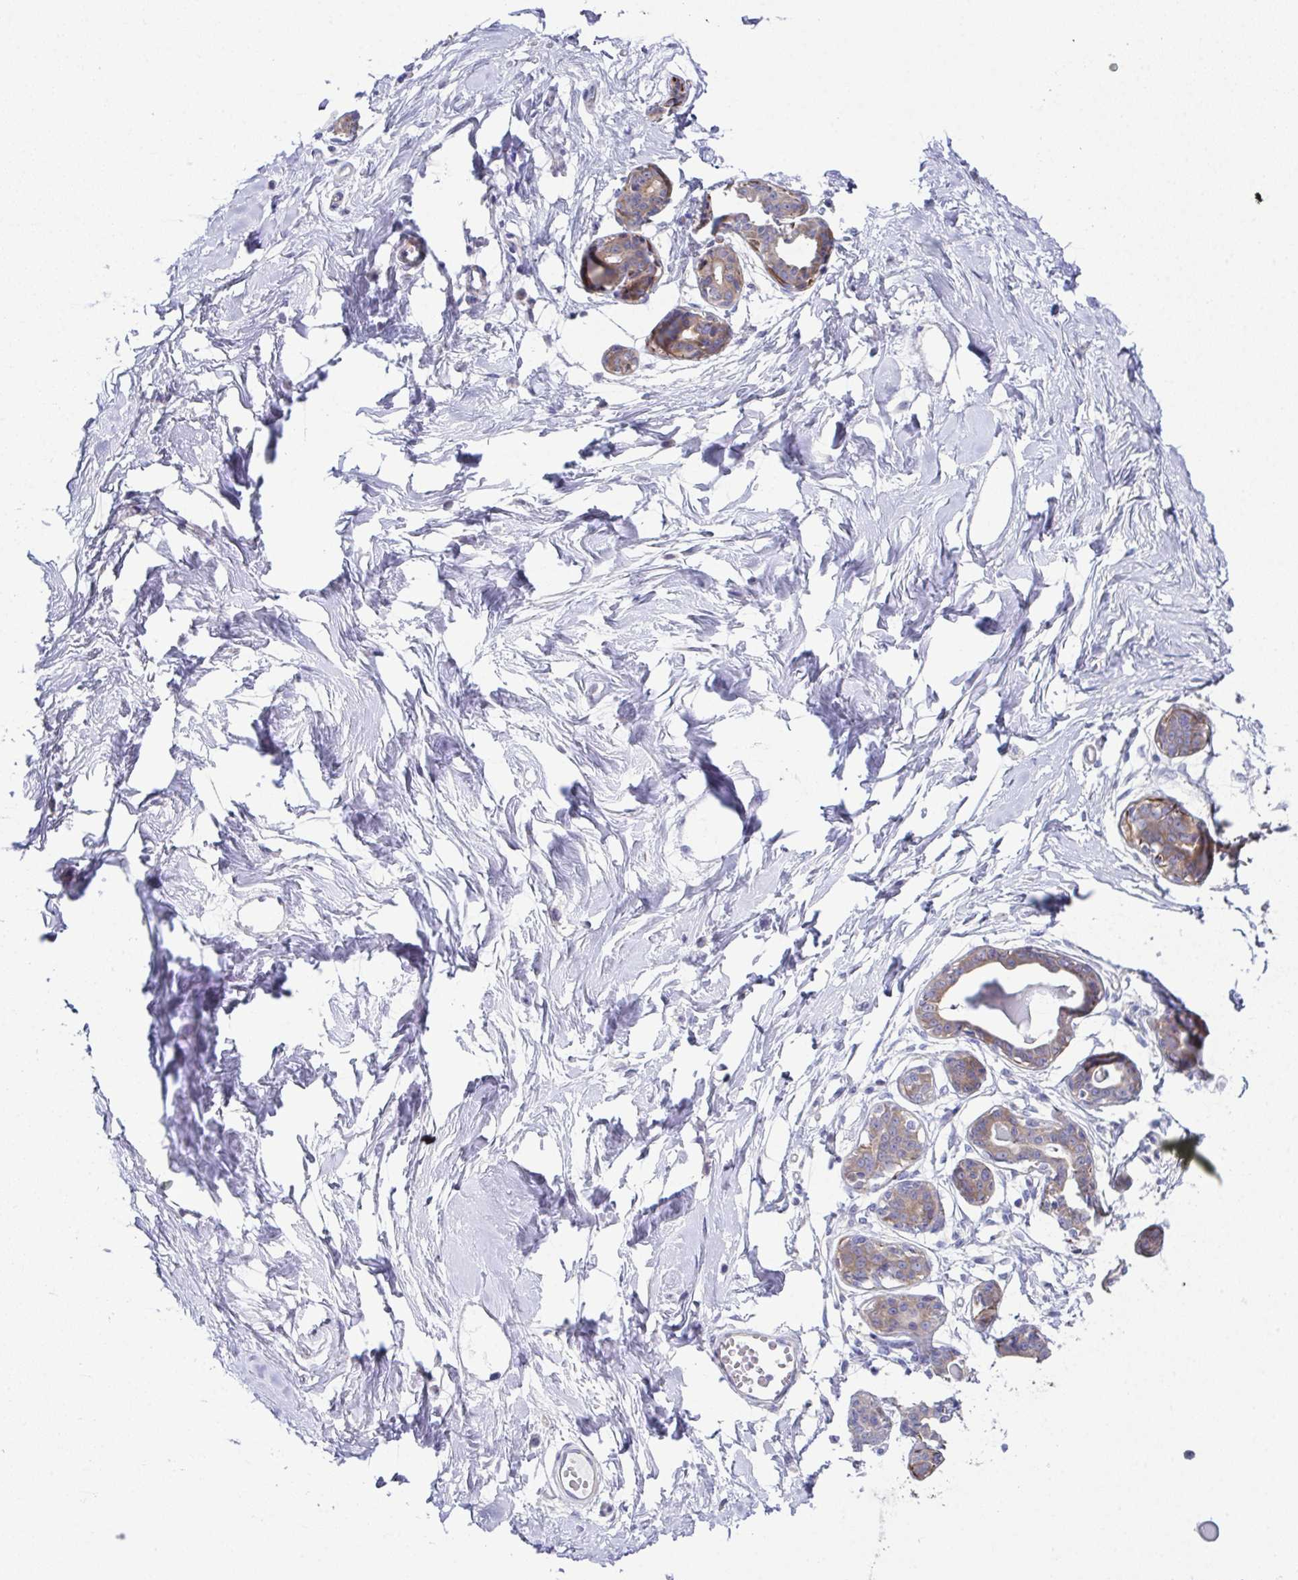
{"staining": {"intensity": "negative", "quantity": "none", "location": "none"}, "tissue": "breast", "cell_type": "Adipocytes", "image_type": "normal", "snomed": [{"axis": "morphology", "description": "Normal tissue, NOS"}, {"axis": "topography", "description": "Breast"}], "caption": "The immunohistochemistry (IHC) photomicrograph has no significant expression in adipocytes of breast.", "gene": "CFAP97D1", "patient": {"sex": "female", "age": 45}}